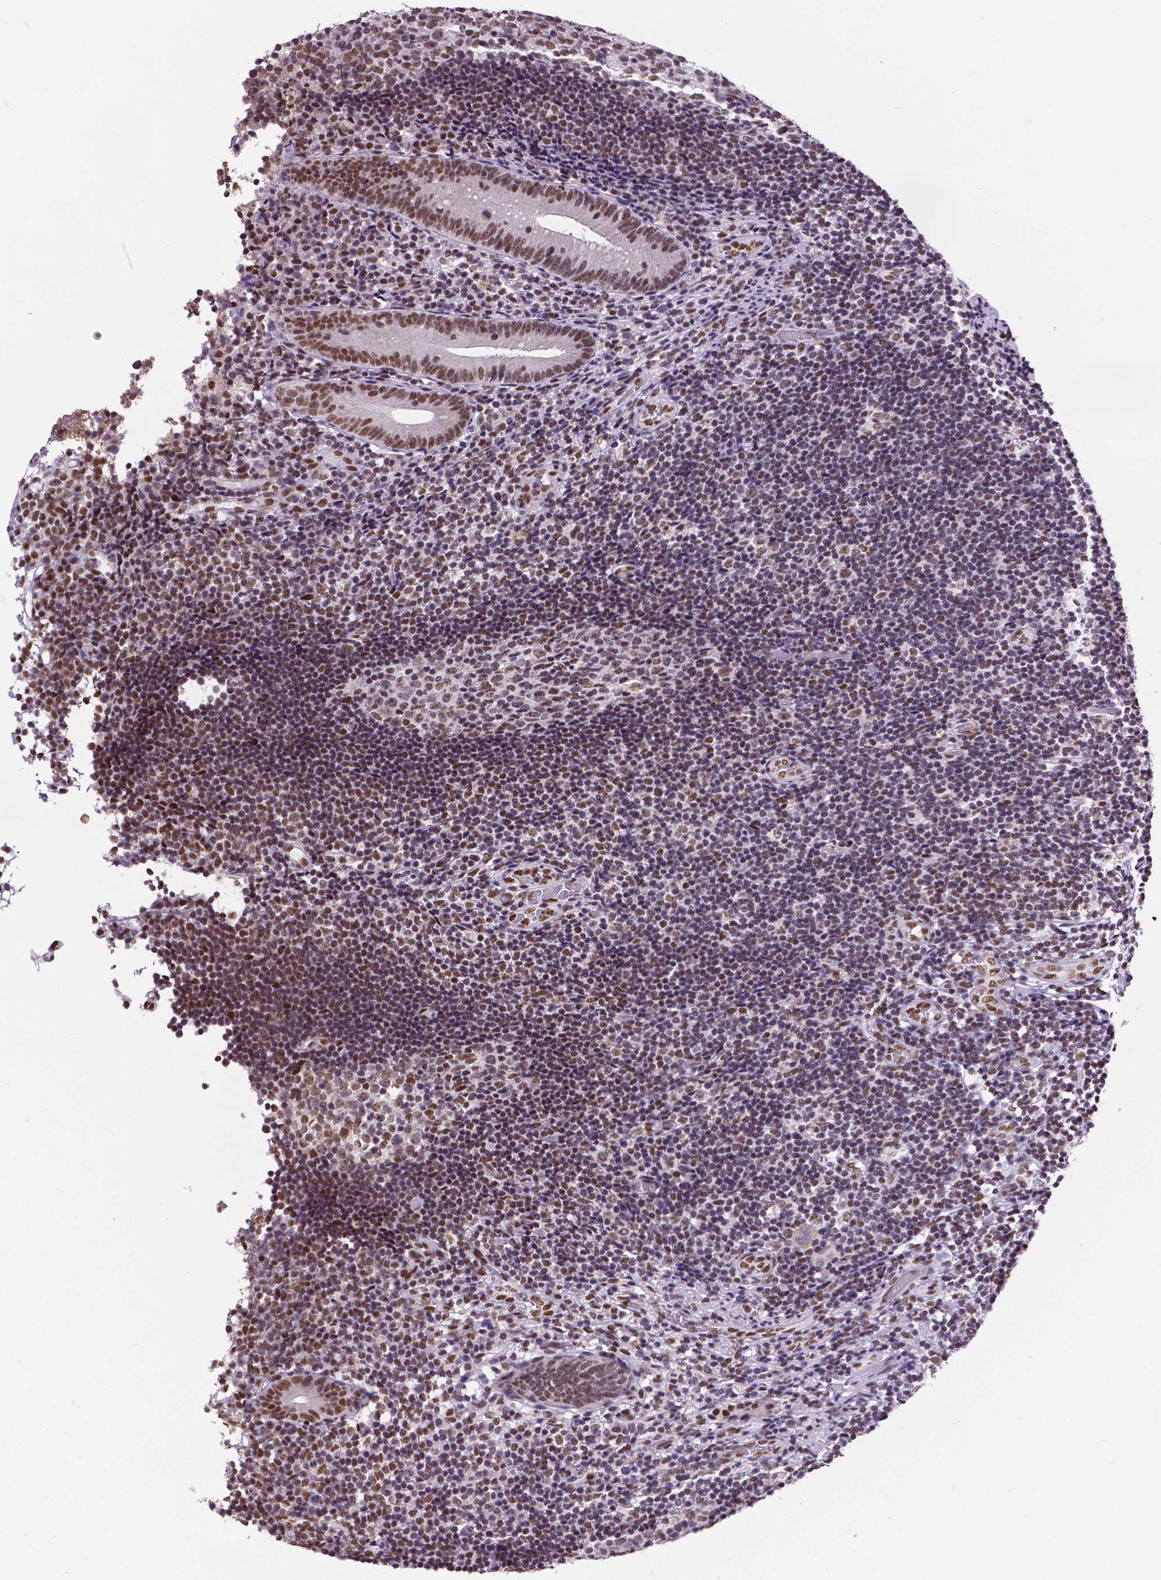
{"staining": {"intensity": "moderate", "quantity": "25%-75%", "location": "nuclear"}, "tissue": "appendix", "cell_type": "Glandular cells", "image_type": "normal", "snomed": [{"axis": "morphology", "description": "Normal tissue, NOS"}, {"axis": "topography", "description": "Appendix"}], "caption": "The image demonstrates staining of unremarkable appendix, revealing moderate nuclear protein expression (brown color) within glandular cells.", "gene": "ATRX", "patient": {"sex": "female", "age": 32}}